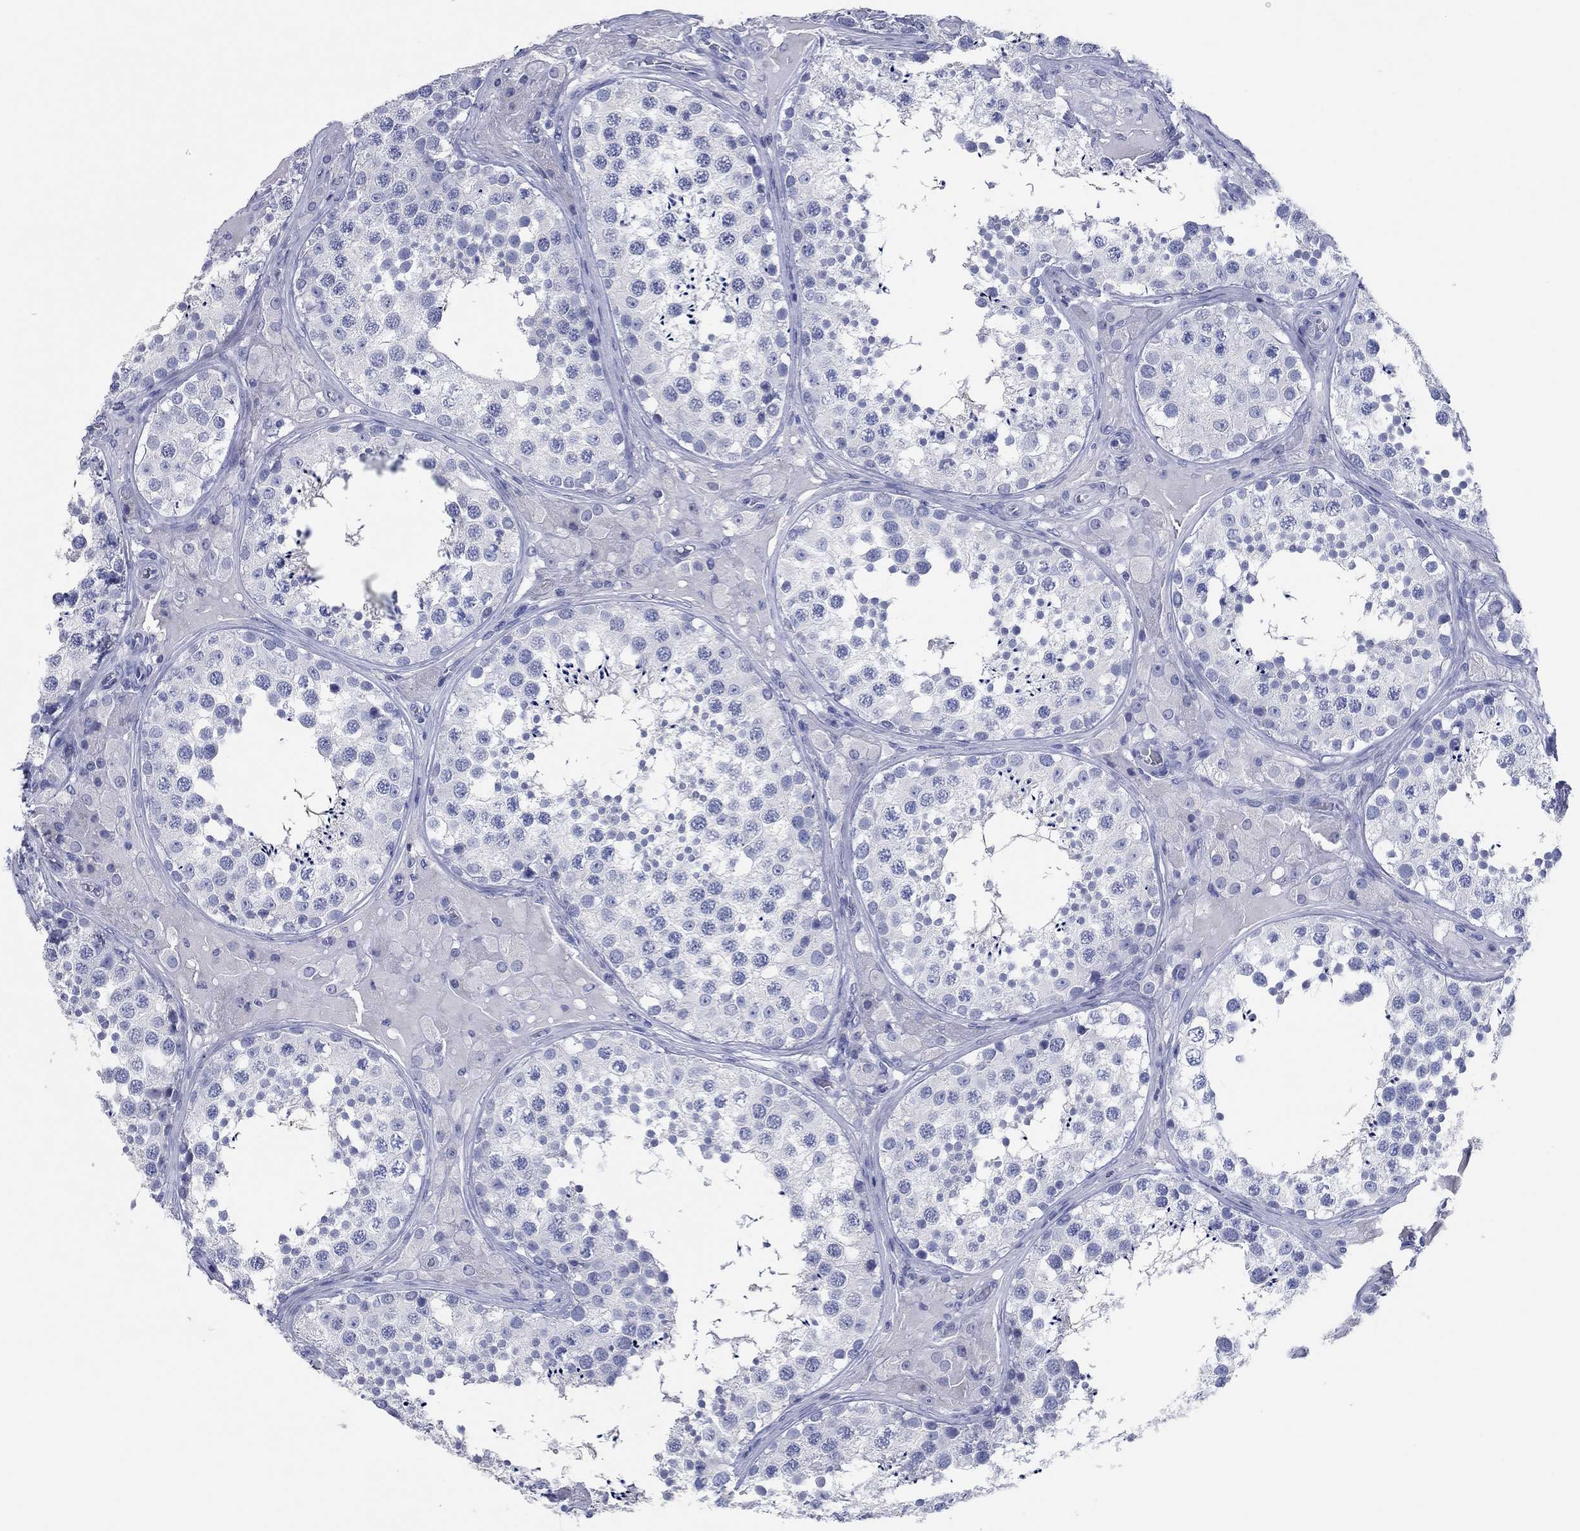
{"staining": {"intensity": "negative", "quantity": "none", "location": "none"}, "tissue": "testis", "cell_type": "Cells in seminiferous ducts", "image_type": "normal", "snomed": [{"axis": "morphology", "description": "Normal tissue, NOS"}, {"axis": "topography", "description": "Testis"}], "caption": "This is a photomicrograph of immunohistochemistry staining of normal testis, which shows no expression in cells in seminiferous ducts.", "gene": "POU5F1", "patient": {"sex": "male", "age": 34}}